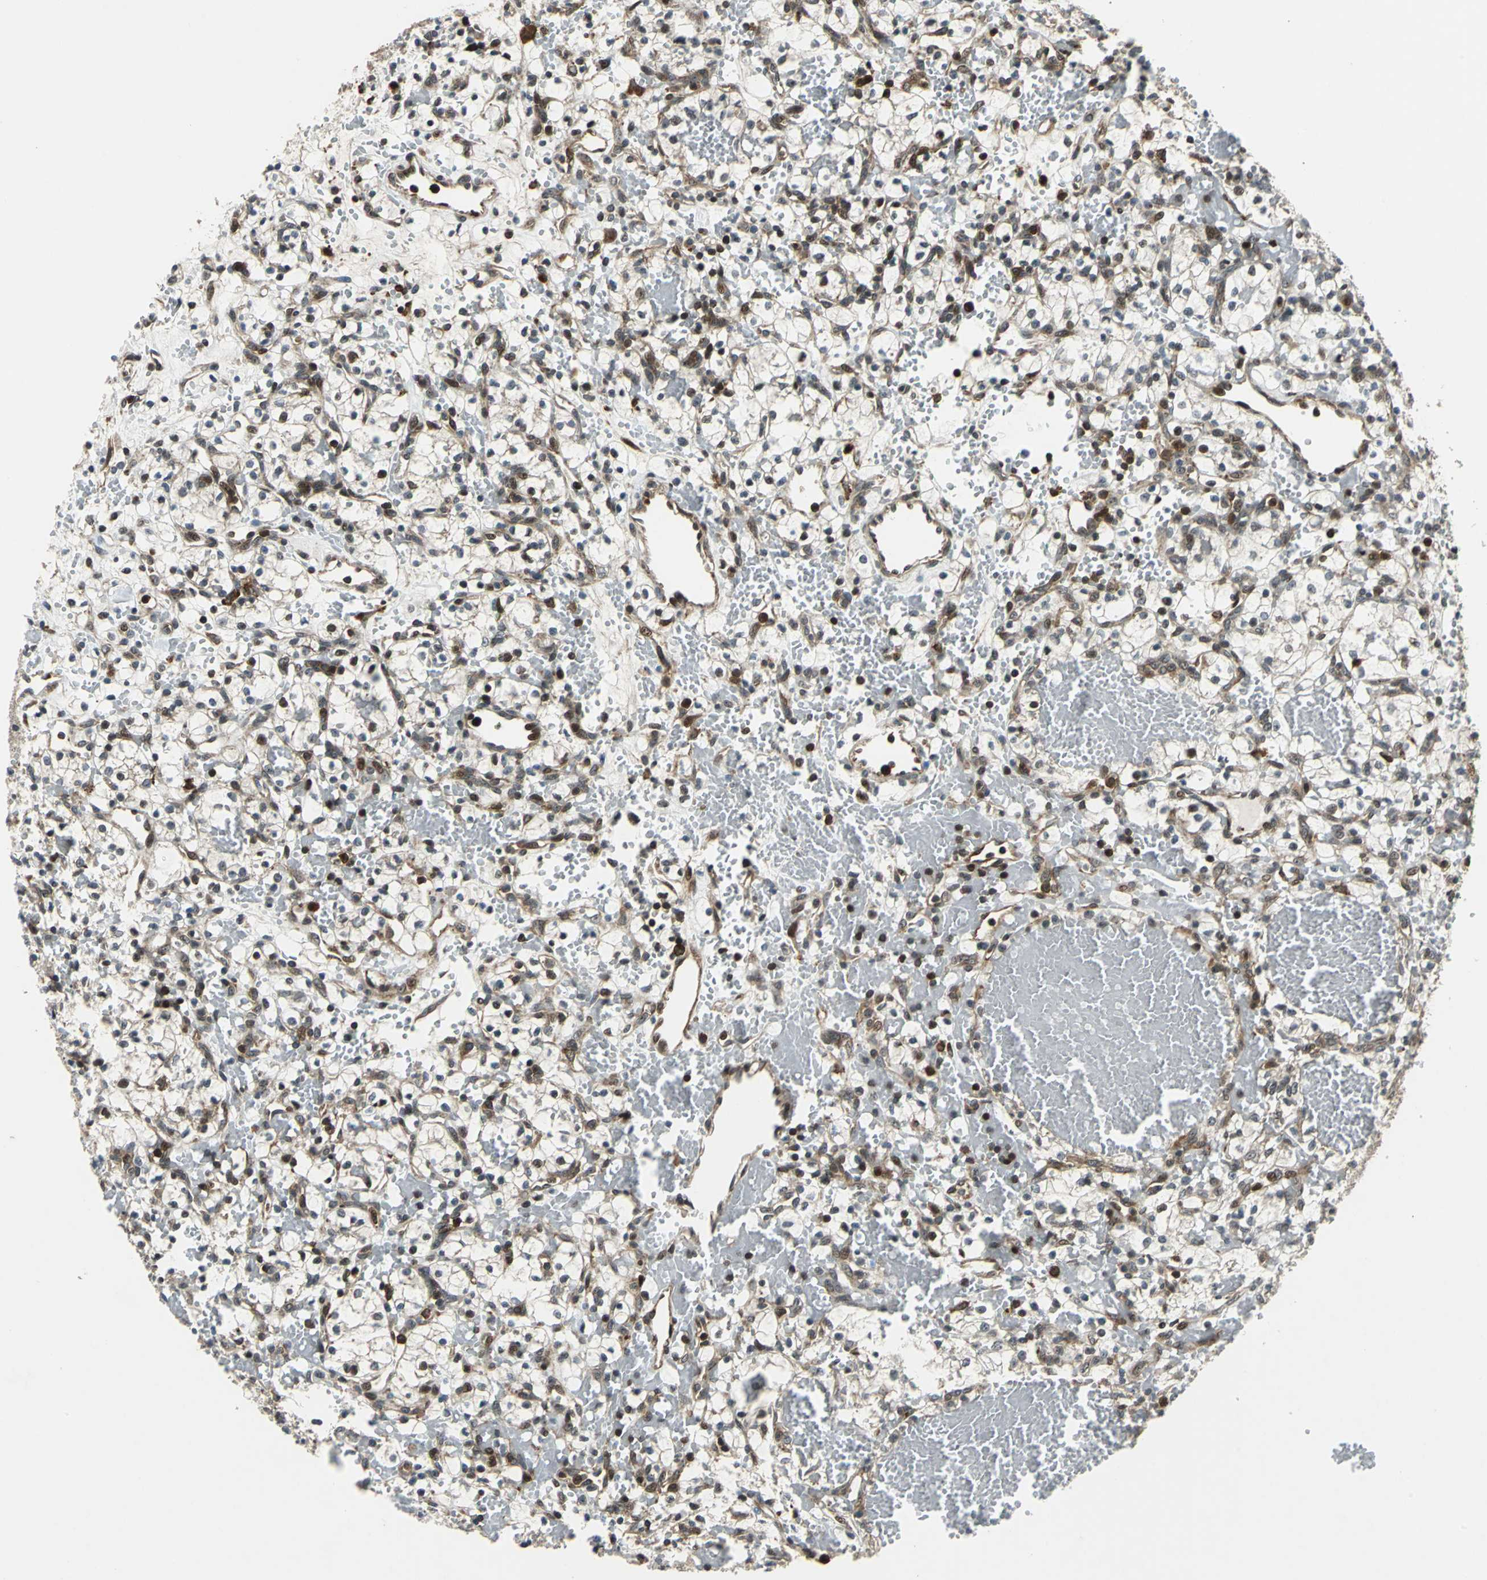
{"staining": {"intensity": "strong", "quantity": "25%-75%", "location": "nuclear"}, "tissue": "renal cancer", "cell_type": "Tumor cells", "image_type": "cancer", "snomed": [{"axis": "morphology", "description": "Adenocarcinoma, NOS"}, {"axis": "topography", "description": "Kidney"}], "caption": "The image demonstrates a brown stain indicating the presence of a protein in the nuclear of tumor cells in renal cancer.", "gene": "AATF", "patient": {"sex": "female", "age": 60}}